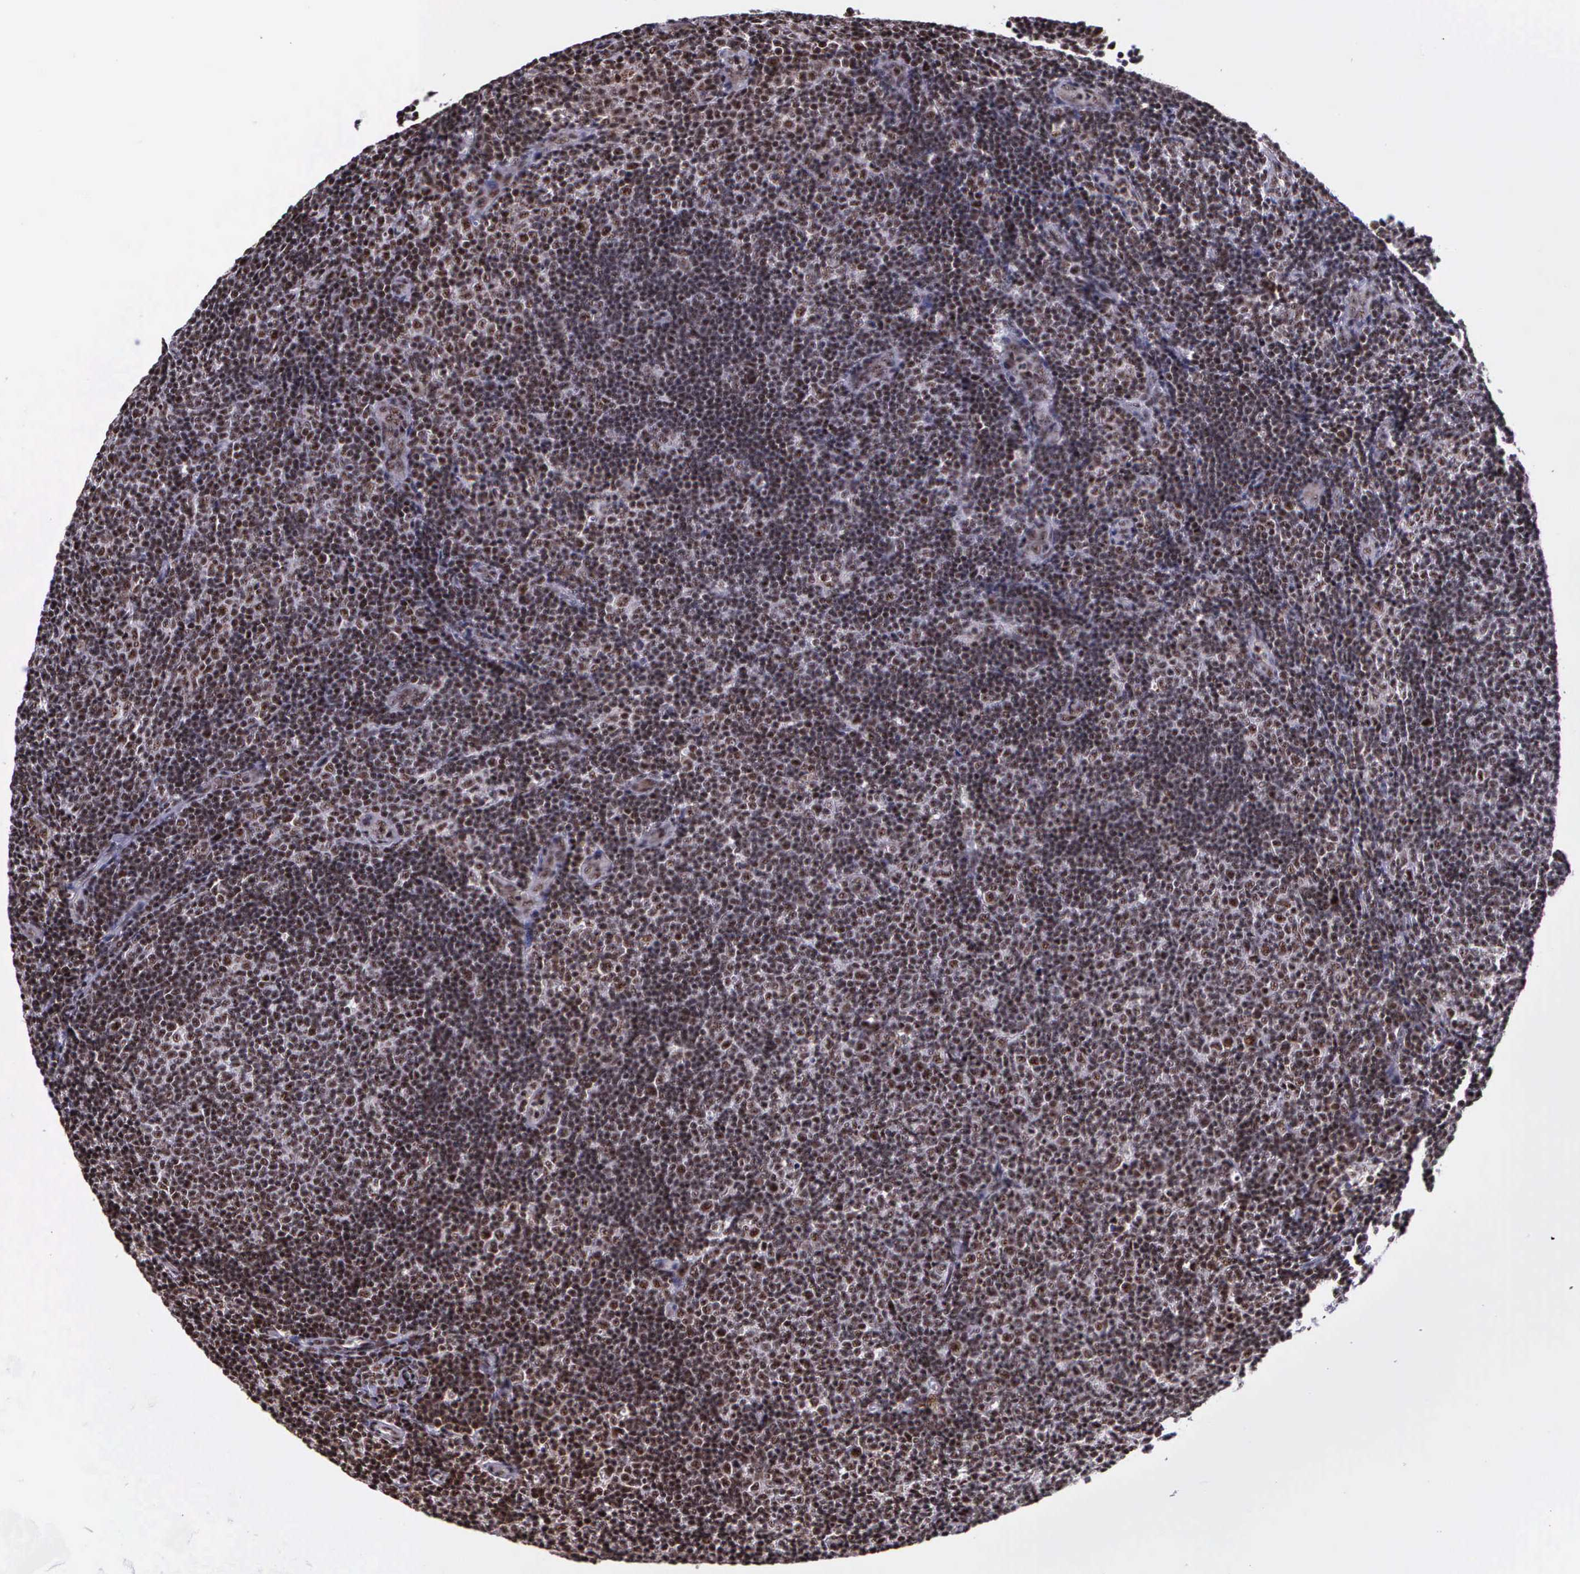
{"staining": {"intensity": "weak", "quantity": ">75%", "location": "nuclear"}, "tissue": "lymphoma", "cell_type": "Tumor cells", "image_type": "cancer", "snomed": [{"axis": "morphology", "description": "Malignant lymphoma, non-Hodgkin's type, Low grade"}, {"axis": "topography", "description": "Lymph node"}], "caption": "DAB (3,3'-diaminobenzidine) immunohistochemical staining of lymphoma displays weak nuclear protein expression in about >75% of tumor cells.", "gene": "FAM47A", "patient": {"sex": "male", "age": 49}}